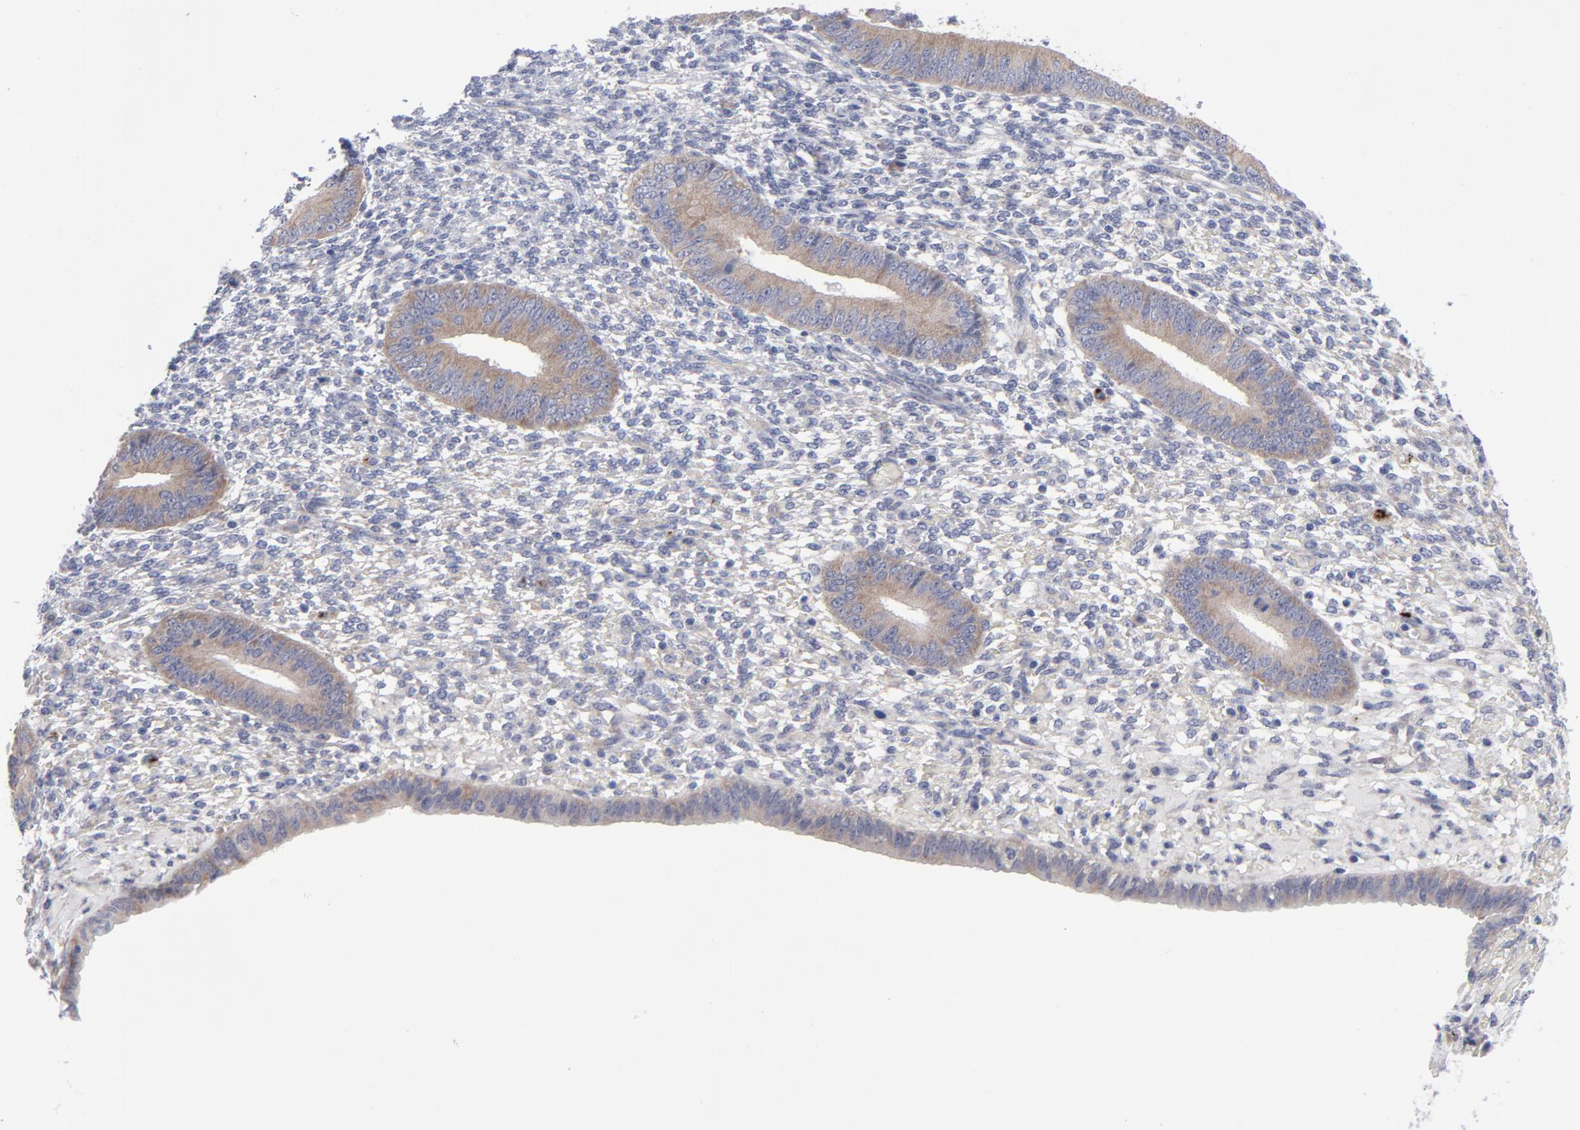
{"staining": {"intensity": "negative", "quantity": "none", "location": "none"}, "tissue": "endometrium", "cell_type": "Cells in endometrial stroma", "image_type": "normal", "snomed": [{"axis": "morphology", "description": "Normal tissue, NOS"}, {"axis": "topography", "description": "Endometrium"}], "caption": "This is a photomicrograph of immunohistochemistry staining of benign endometrium, which shows no staining in cells in endometrial stroma.", "gene": "RPS24", "patient": {"sex": "female", "age": 42}}